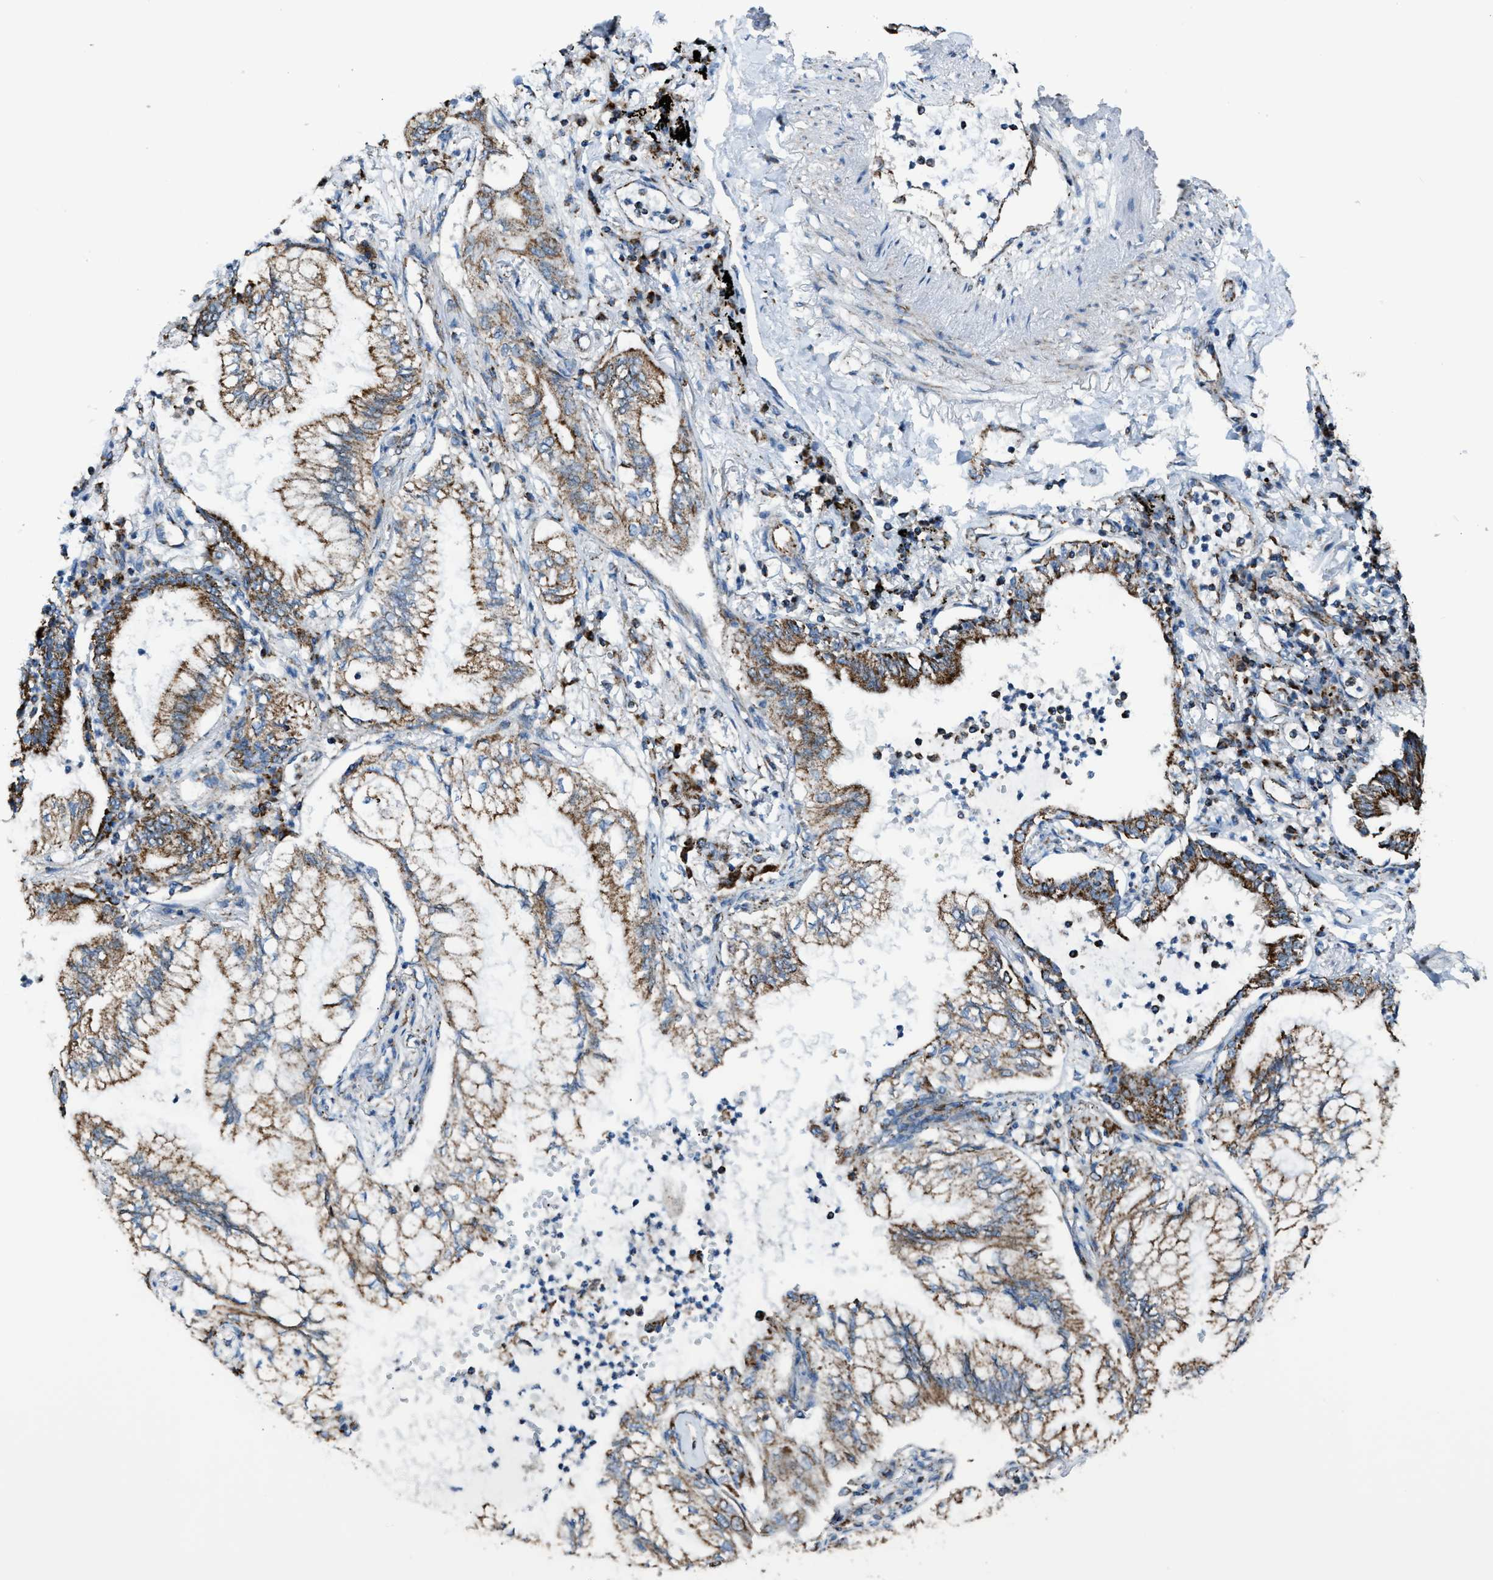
{"staining": {"intensity": "strong", "quantity": ">75%", "location": "cytoplasmic/membranous"}, "tissue": "lung cancer", "cell_type": "Tumor cells", "image_type": "cancer", "snomed": [{"axis": "morphology", "description": "Normal tissue, NOS"}, {"axis": "morphology", "description": "Adenocarcinoma, NOS"}, {"axis": "topography", "description": "Bronchus"}, {"axis": "topography", "description": "Lung"}], "caption": "Strong cytoplasmic/membranous protein positivity is present in about >75% of tumor cells in lung cancer (adenocarcinoma).", "gene": "SRM", "patient": {"sex": "female", "age": 70}}